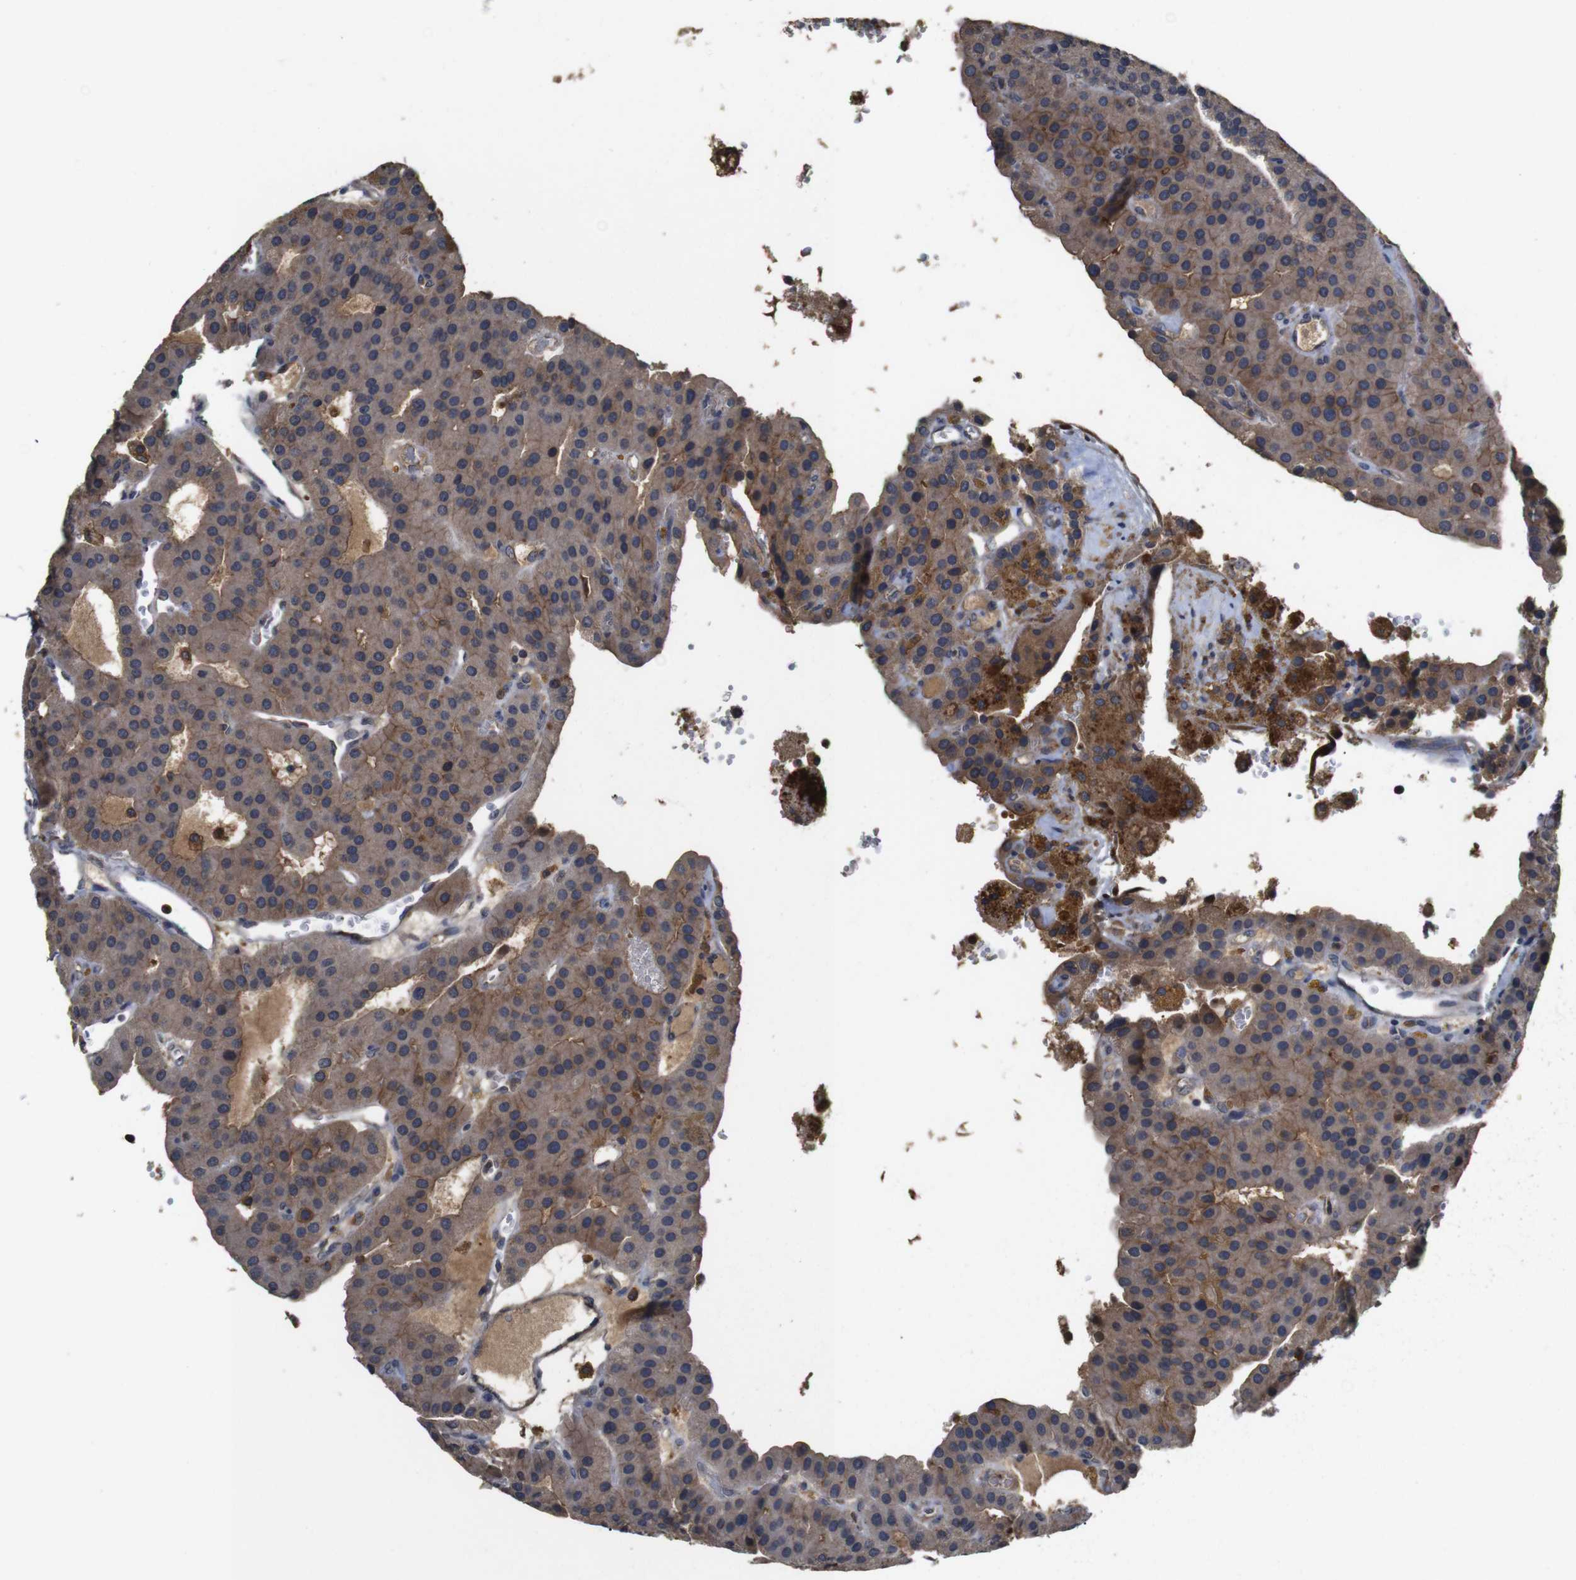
{"staining": {"intensity": "moderate", "quantity": ">75%", "location": "cytoplasmic/membranous"}, "tissue": "parathyroid gland", "cell_type": "Glandular cells", "image_type": "normal", "snomed": [{"axis": "morphology", "description": "Normal tissue, NOS"}, {"axis": "morphology", "description": "Adenoma, NOS"}, {"axis": "topography", "description": "Parathyroid gland"}], "caption": "Protein staining of normal parathyroid gland demonstrates moderate cytoplasmic/membranous positivity in approximately >75% of glandular cells. (IHC, brightfield microscopy, high magnification).", "gene": "ARHGAP24", "patient": {"sex": "female", "age": 86}}